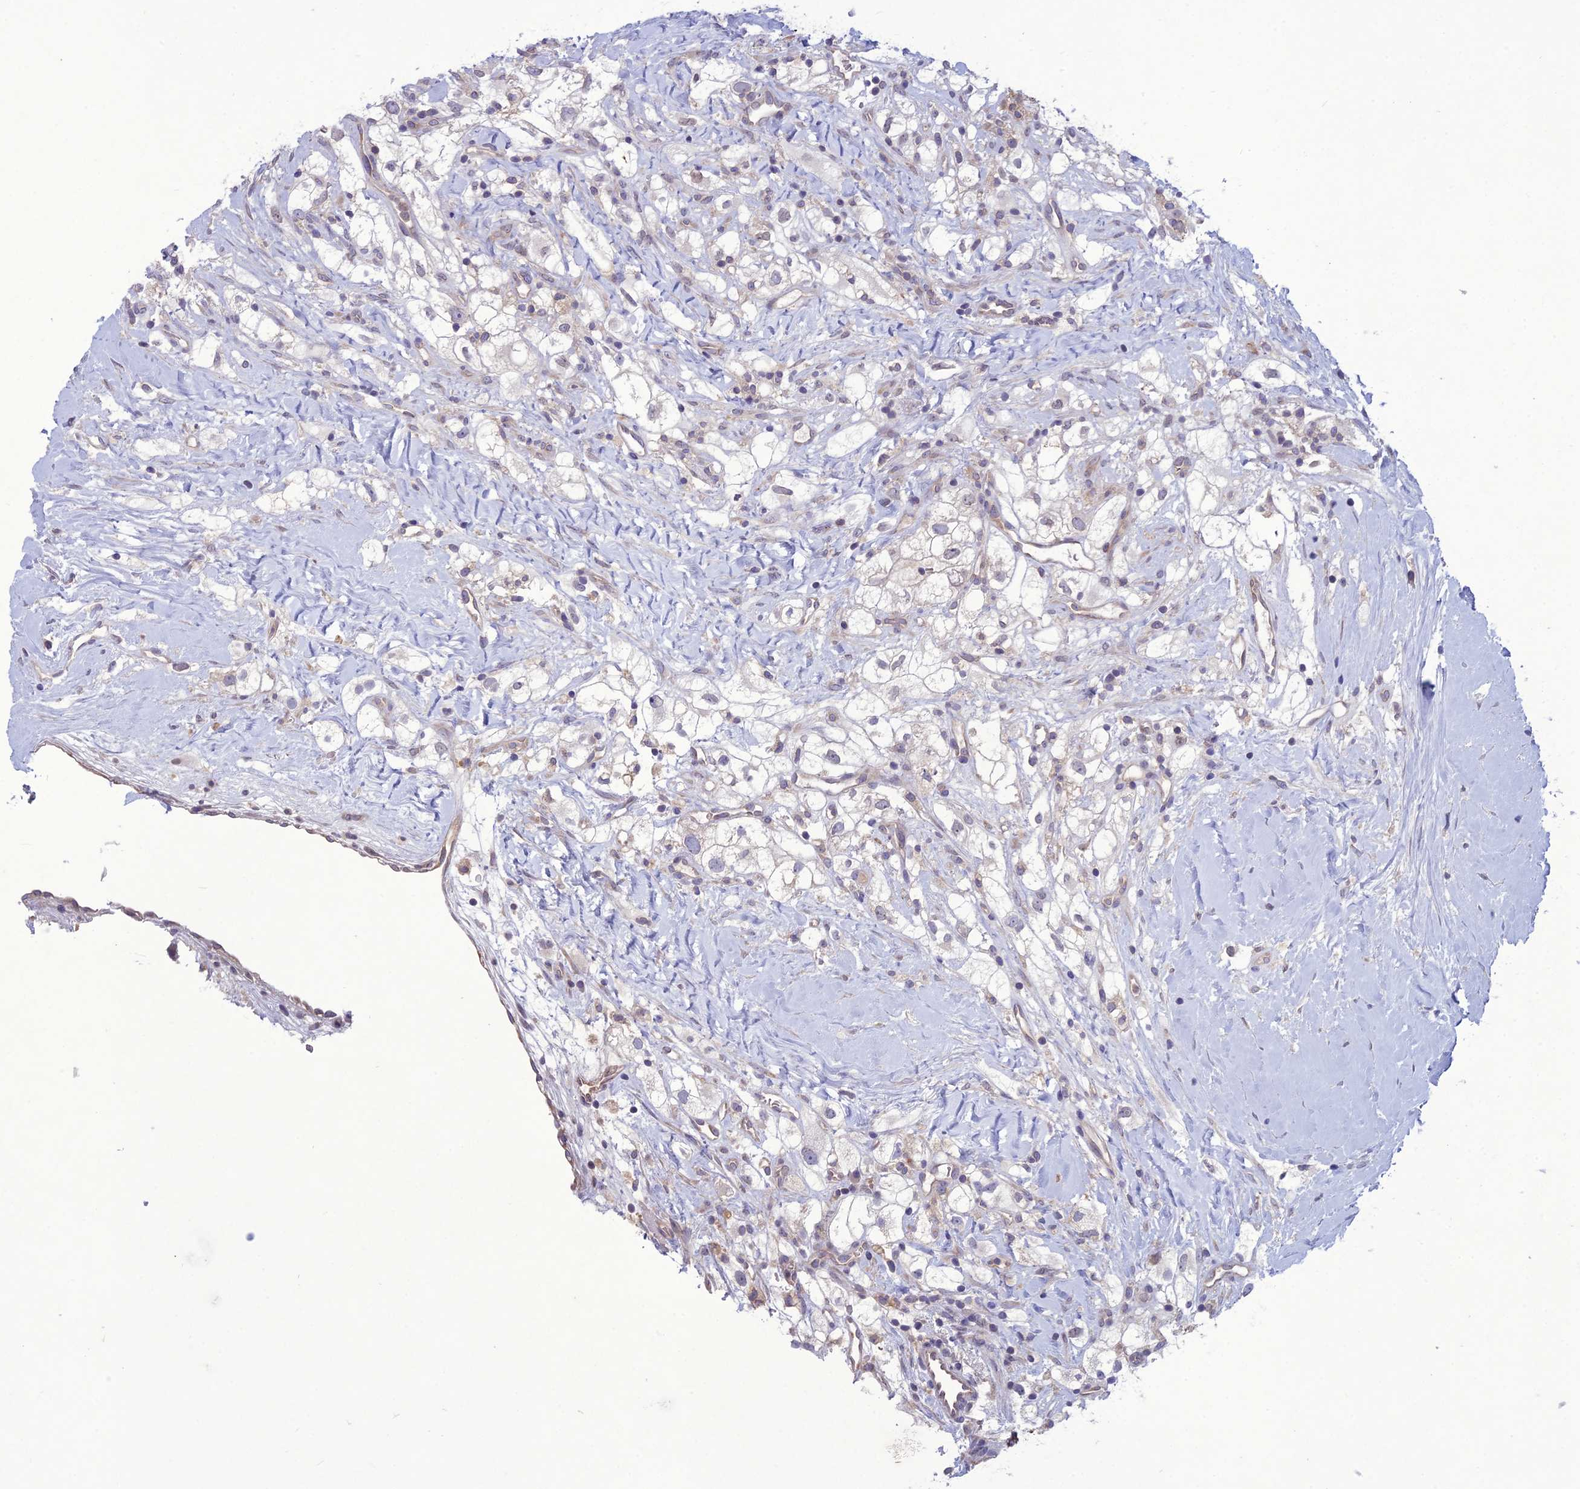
{"staining": {"intensity": "negative", "quantity": "none", "location": "none"}, "tissue": "renal cancer", "cell_type": "Tumor cells", "image_type": "cancer", "snomed": [{"axis": "morphology", "description": "Adenocarcinoma, NOS"}, {"axis": "topography", "description": "Kidney"}], "caption": "High power microscopy image of an IHC histopathology image of renal cancer, revealing no significant positivity in tumor cells.", "gene": "WDR46", "patient": {"sex": "male", "age": 59}}